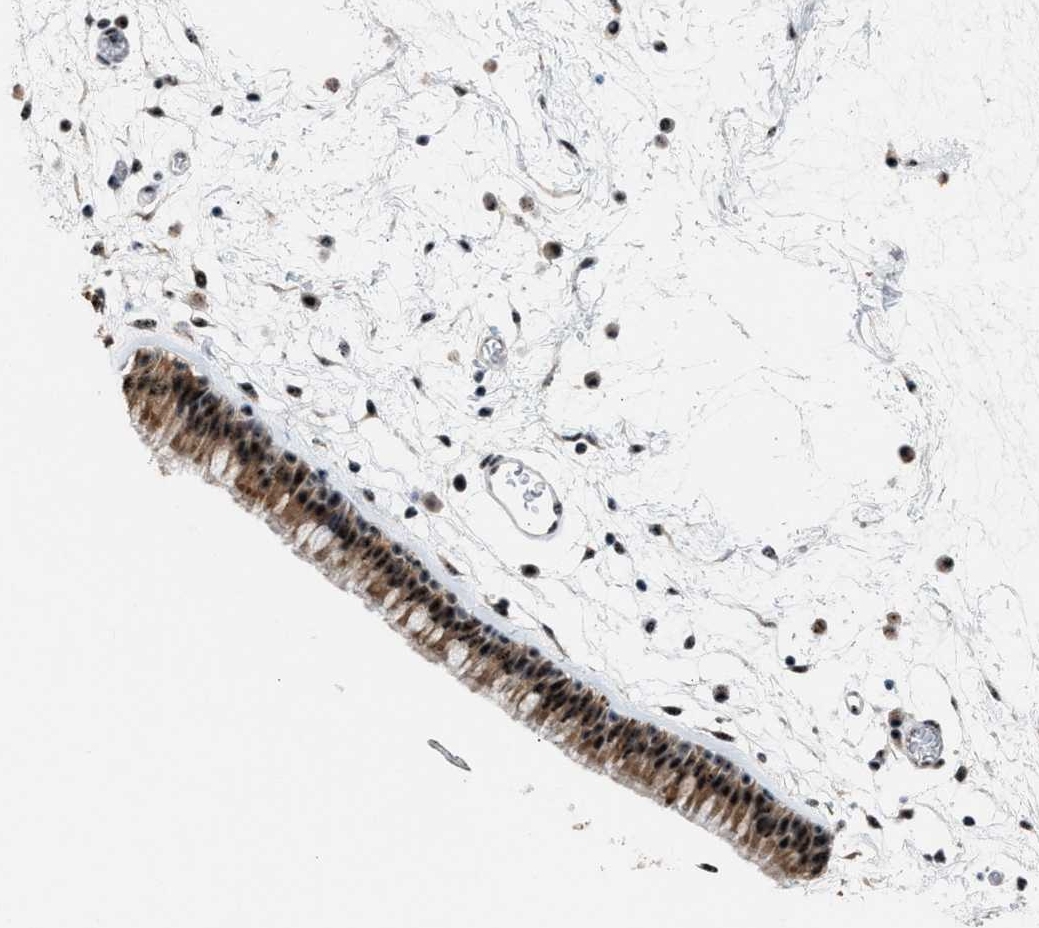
{"staining": {"intensity": "moderate", "quantity": ">75%", "location": "cytoplasmic/membranous,nuclear"}, "tissue": "nasopharynx", "cell_type": "Respiratory epithelial cells", "image_type": "normal", "snomed": [{"axis": "morphology", "description": "Normal tissue, NOS"}, {"axis": "morphology", "description": "Inflammation, NOS"}, {"axis": "topography", "description": "Nasopharynx"}], "caption": "A high-resolution histopathology image shows IHC staining of benign nasopharynx, which demonstrates moderate cytoplasmic/membranous,nuclear staining in about >75% of respiratory epithelial cells. (brown staining indicates protein expression, while blue staining denotes nuclei).", "gene": "CENPP", "patient": {"sex": "male", "age": 48}}